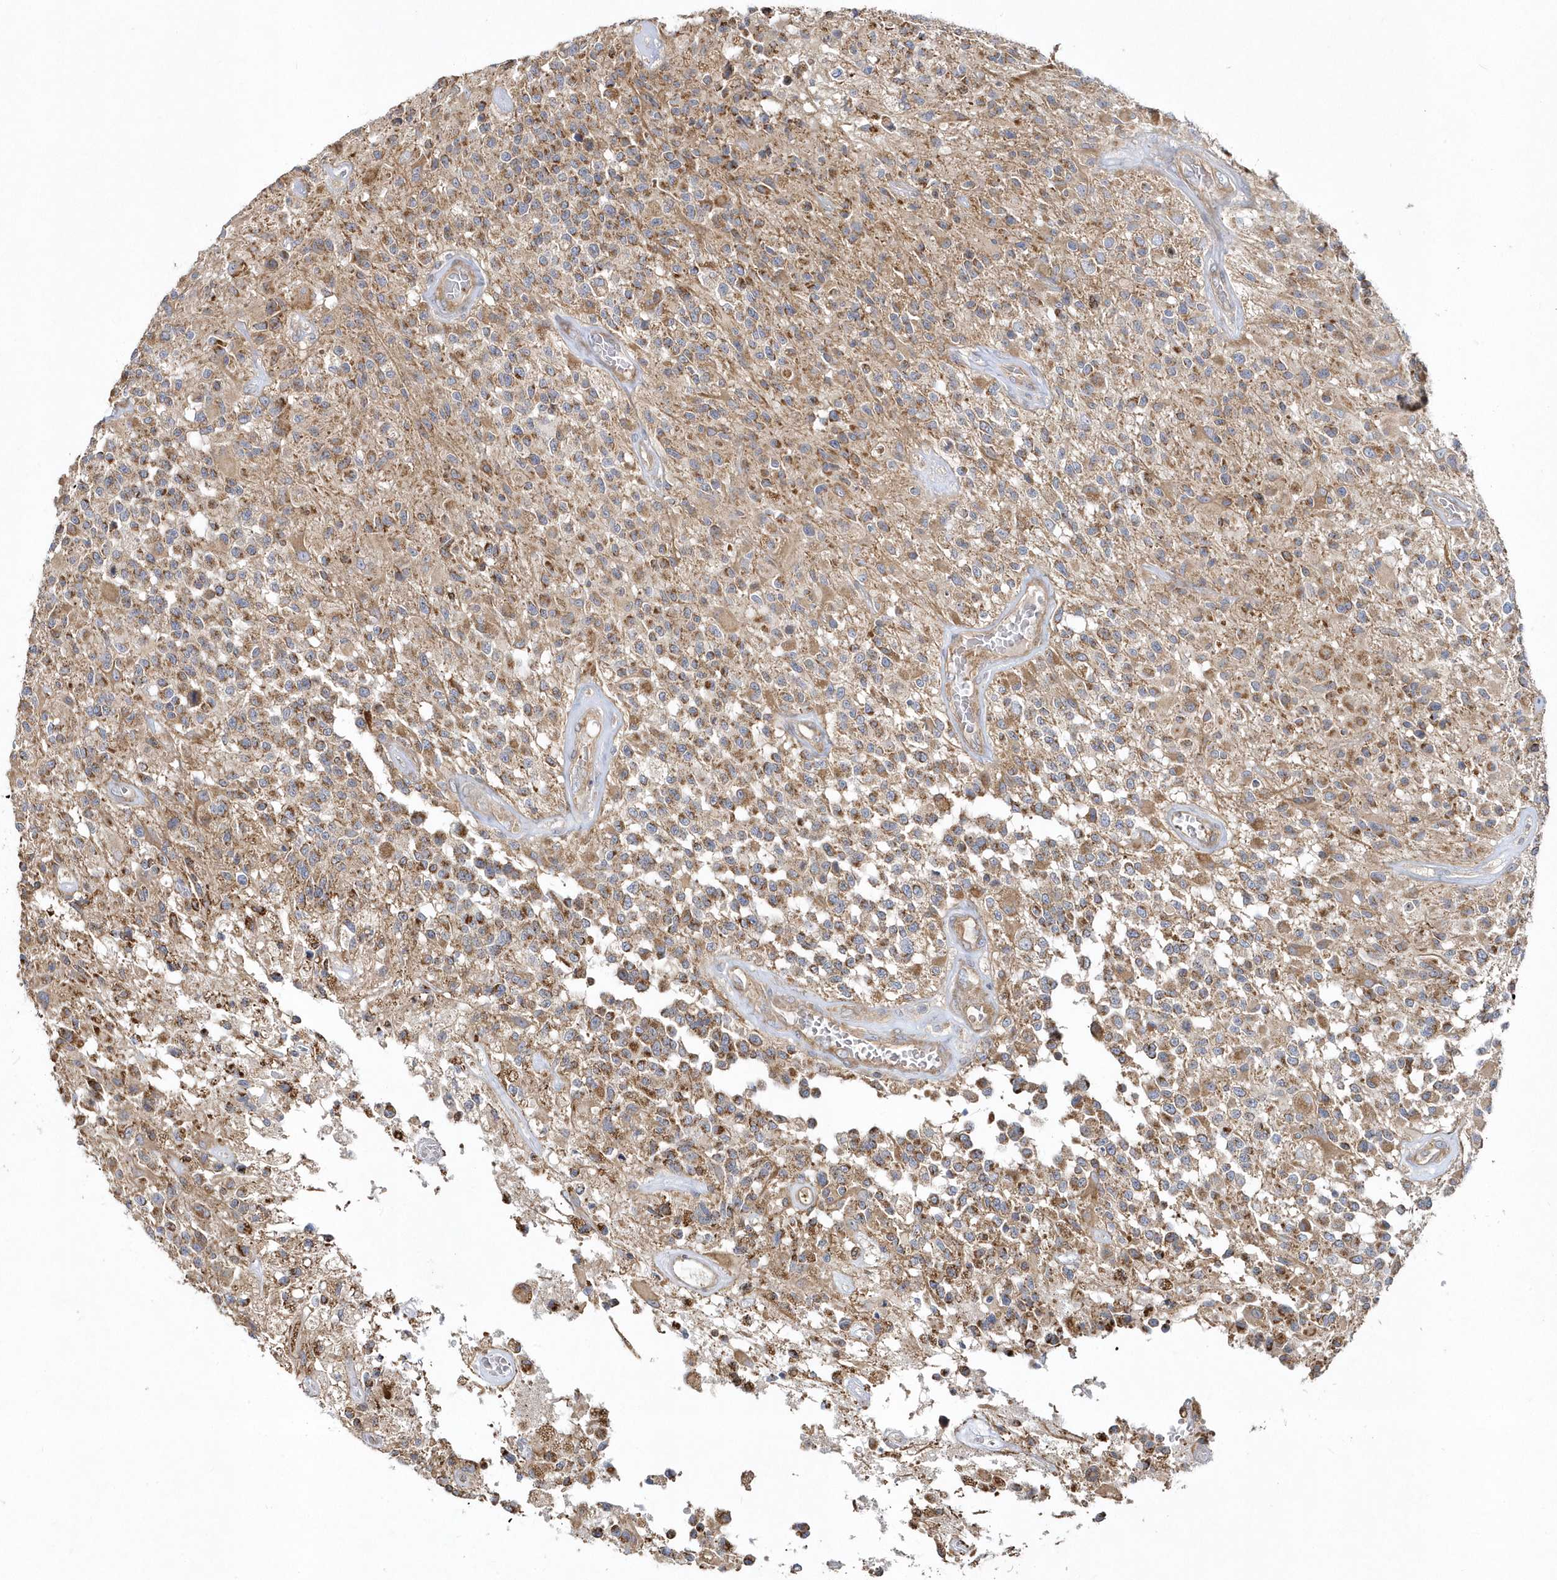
{"staining": {"intensity": "moderate", "quantity": ">75%", "location": "cytoplasmic/membranous"}, "tissue": "glioma", "cell_type": "Tumor cells", "image_type": "cancer", "snomed": [{"axis": "morphology", "description": "Glioma, malignant, High grade"}, {"axis": "morphology", "description": "Glioblastoma, NOS"}, {"axis": "topography", "description": "Brain"}], "caption": "Immunohistochemistry (IHC) of glioma demonstrates medium levels of moderate cytoplasmic/membranous staining in approximately >75% of tumor cells.", "gene": "LEXM", "patient": {"sex": "male", "age": 60}}